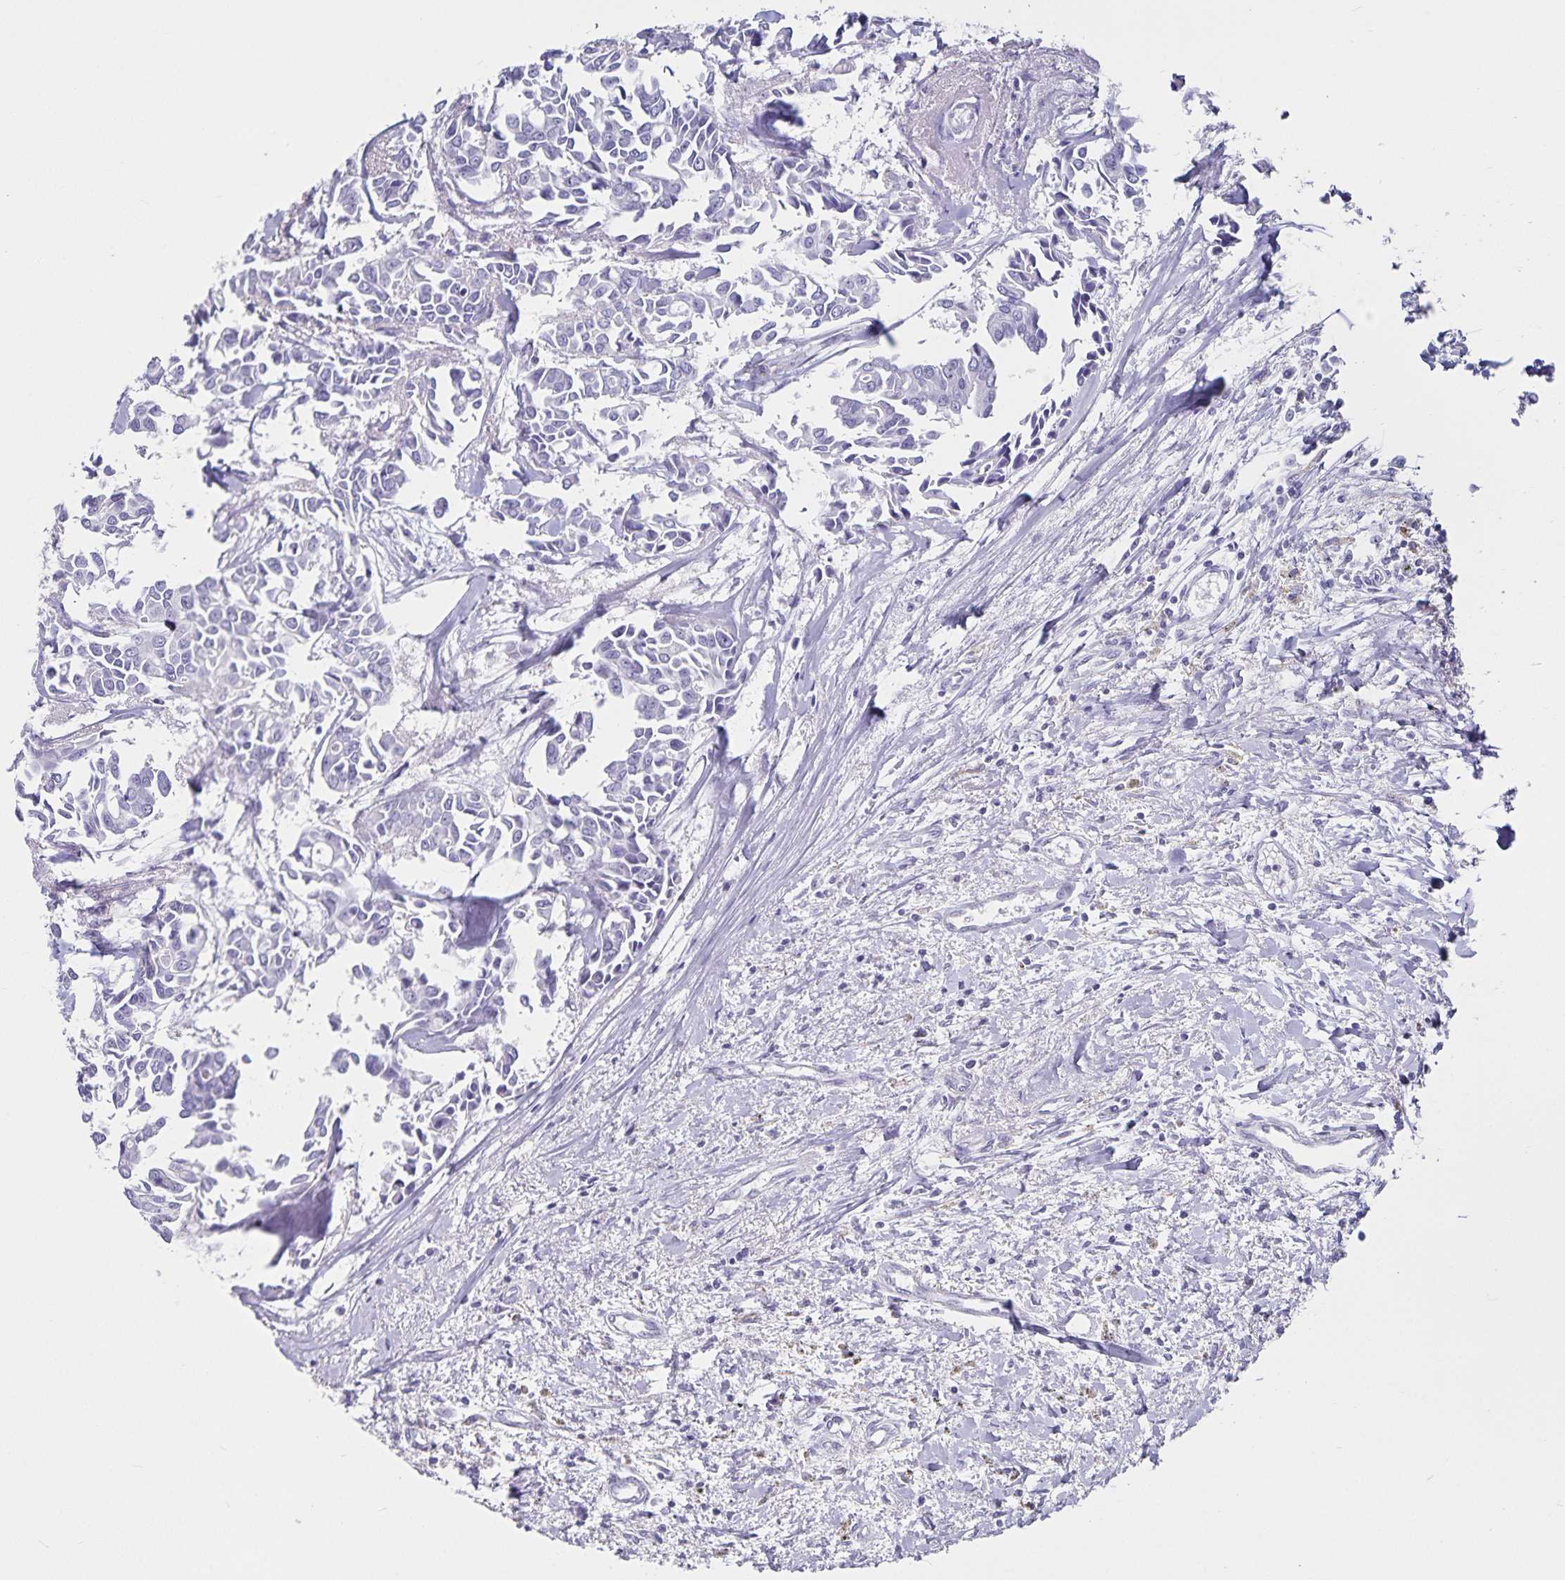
{"staining": {"intensity": "negative", "quantity": "none", "location": "none"}, "tissue": "breast cancer", "cell_type": "Tumor cells", "image_type": "cancer", "snomed": [{"axis": "morphology", "description": "Duct carcinoma"}, {"axis": "topography", "description": "Breast"}], "caption": "Tumor cells are negative for protein expression in human breast invasive ductal carcinoma.", "gene": "PLAC1", "patient": {"sex": "female", "age": 54}}